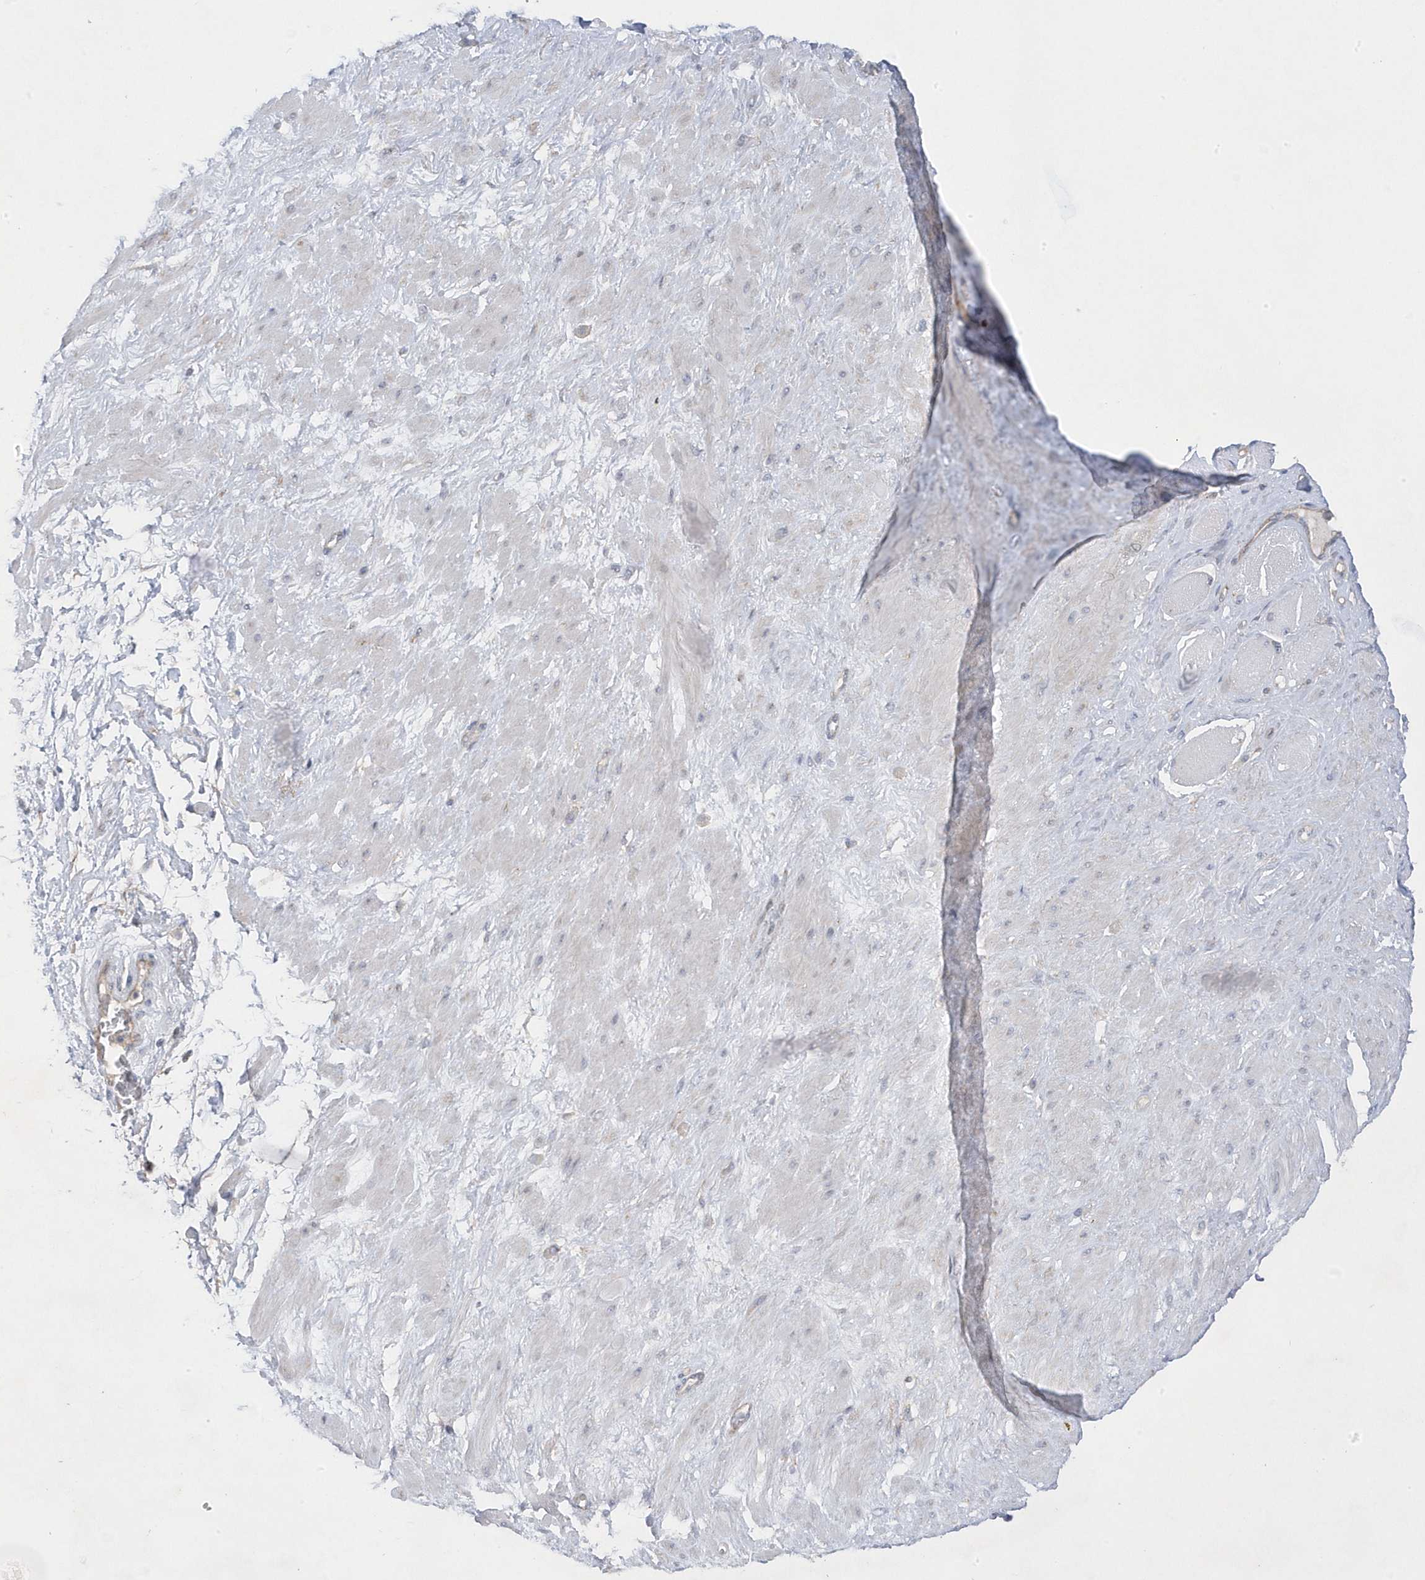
{"staining": {"intensity": "negative", "quantity": "none", "location": "none"}, "tissue": "adipose tissue", "cell_type": "Adipocytes", "image_type": "normal", "snomed": [{"axis": "morphology", "description": "Normal tissue, NOS"}, {"axis": "morphology", "description": "Adenocarcinoma, Low grade"}, {"axis": "topography", "description": "Prostate"}, {"axis": "topography", "description": "Peripheral nerve tissue"}], "caption": "Immunohistochemical staining of unremarkable human adipose tissue exhibits no significant expression in adipocytes. (DAB IHC visualized using brightfield microscopy, high magnification).", "gene": "ANAPC1", "patient": {"sex": "male", "age": 63}}